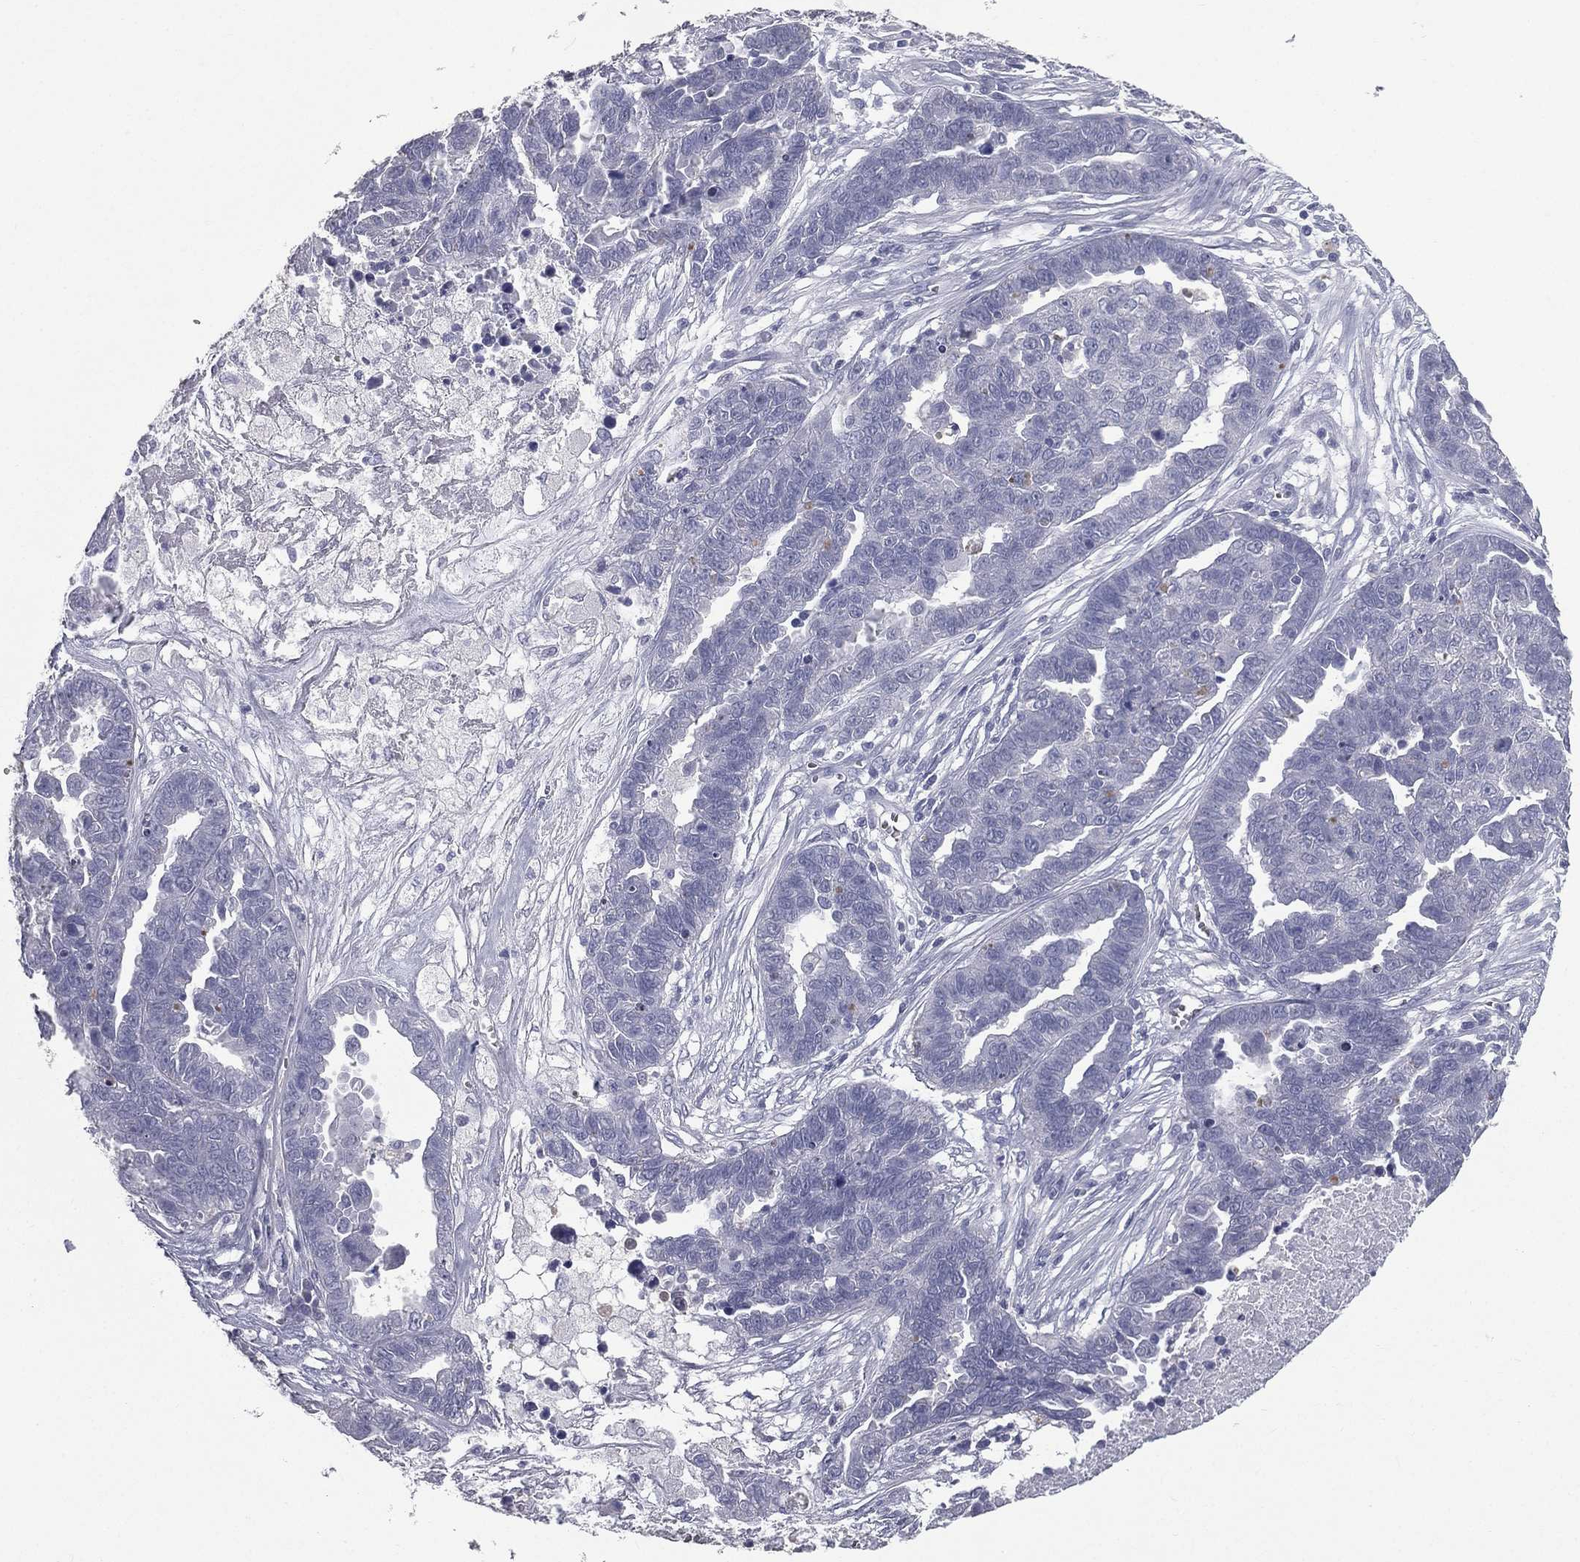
{"staining": {"intensity": "negative", "quantity": "none", "location": "none"}, "tissue": "ovarian cancer", "cell_type": "Tumor cells", "image_type": "cancer", "snomed": [{"axis": "morphology", "description": "Cystadenocarcinoma, serous, NOS"}, {"axis": "topography", "description": "Ovary"}], "caption": "Tumor cells are negative for brown protein staining in ovarian cancer (serous cystadenocarcinoma). (DAB IHC visualized using brightfield microscopy, high magnification).", "gene": "ESX1", "patient": {"sex": "female", "age": 87}}